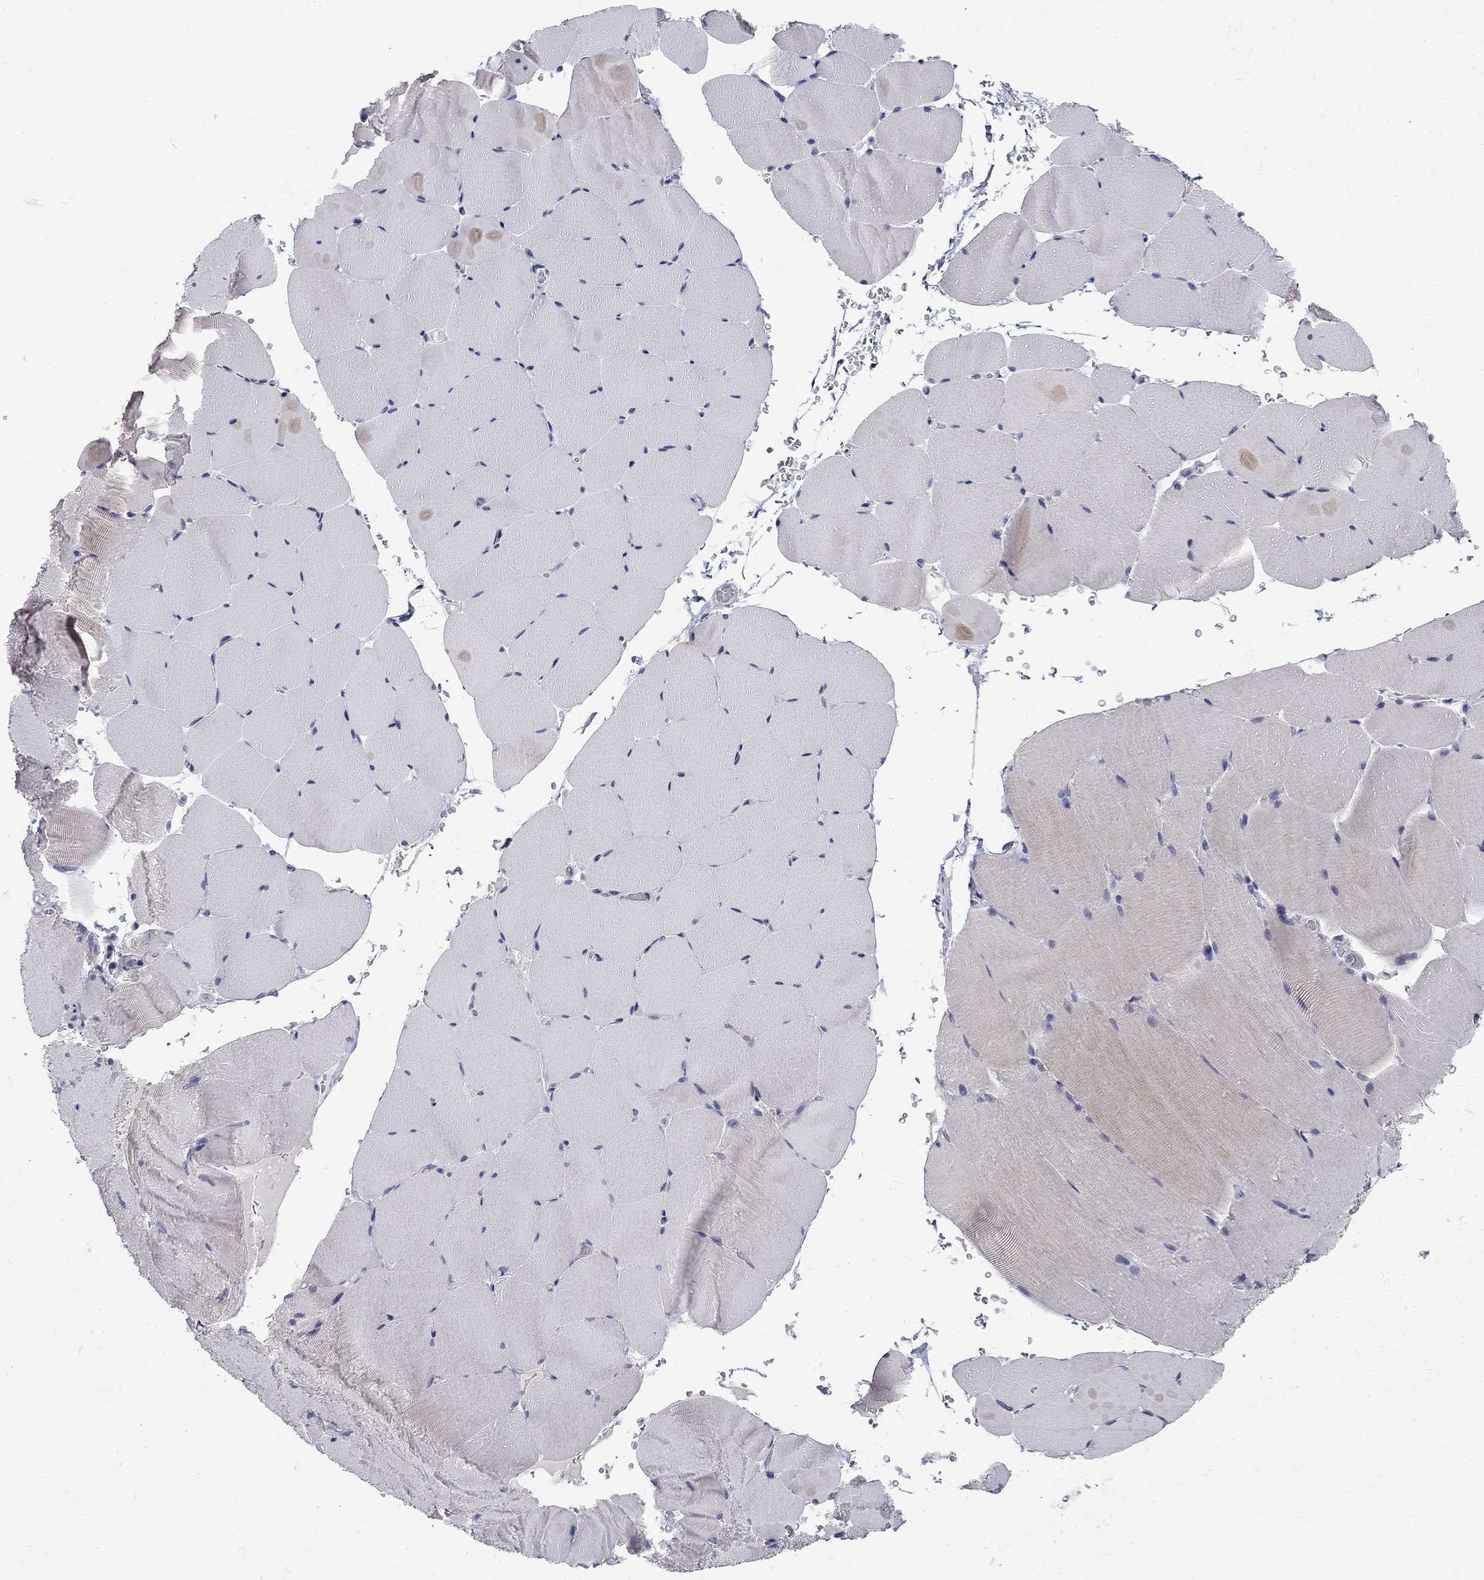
{"staining": {"intensity": "negative", "quantity": "none", "location": "none"}, "tissue": "skeletal muscle", "cell_type": "Myocytes", "image_type": "normal", "snomed": [{"axis": "morphology", "description": "Normal tissue, NOS"}, {"axis": "topography", "description": "Skeletal muscle"}], "caption": "Myocytes are negative for protein expression in benign human skeletal muscle.", "gene": "CTNND2", "patient": {"sex": "female", "age": 37}}